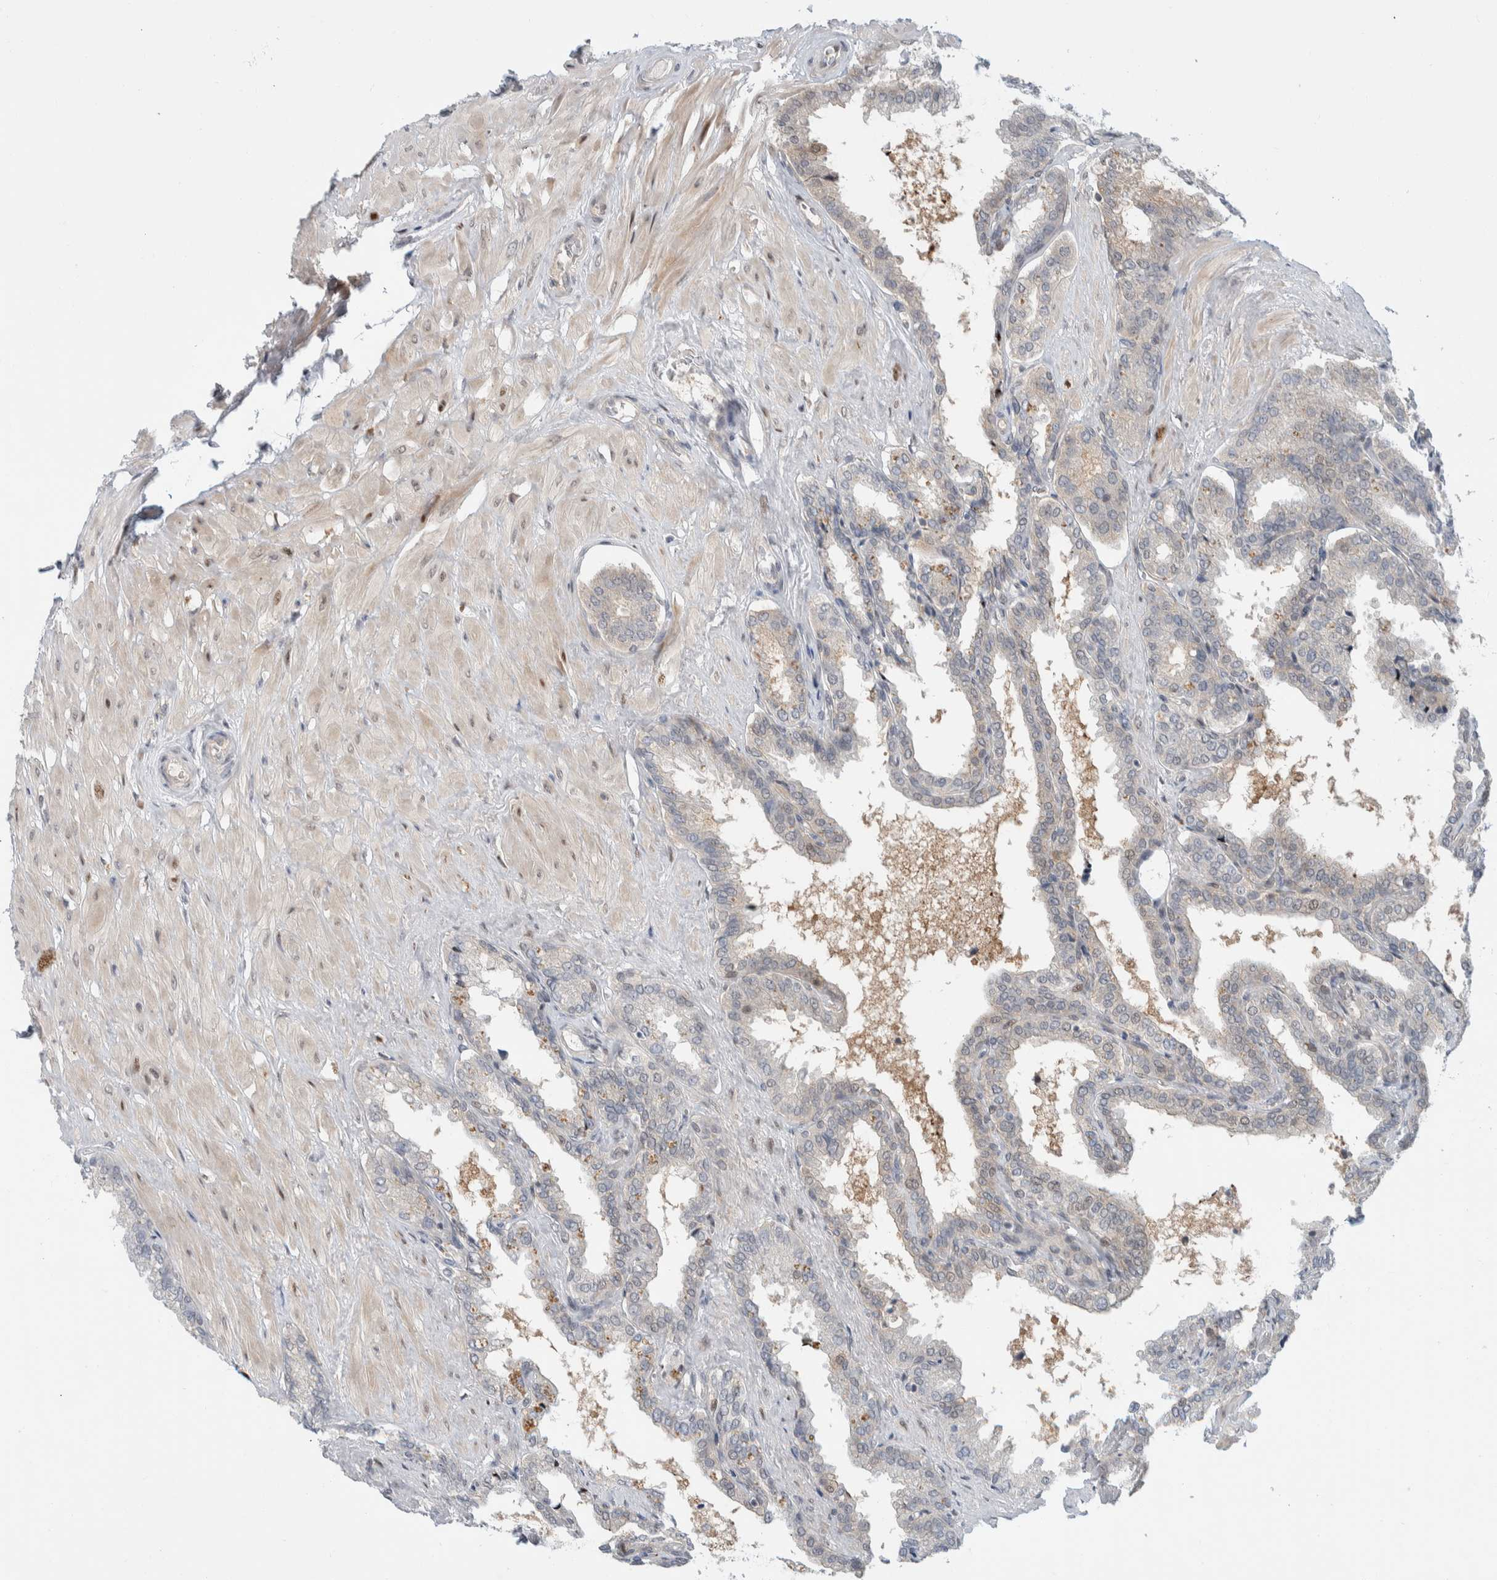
{"staining": {"intensity": "moderate", "quantity": "<25%", "location": "cytoplasmic/membranous,nuclear"}, "tissue": "seminal vesicle", "cell_type": "Glandular cells", "image_type": "normal", "snomed": [{"axis": "morphology", "description": "Normal tissue, NOS"}, {"axis": "topography", "description": "Seminal veicle"}], "caption": "This histopathology image demonstrates immunohistochemistry staining of normal seminal vesicle, with low moderate cytoplasmic/membranous,nuclear staining in approximately <25% of glandular cells.", "gene": "NCR3LG1", "patient": {"sex": "male", "age": 46}}